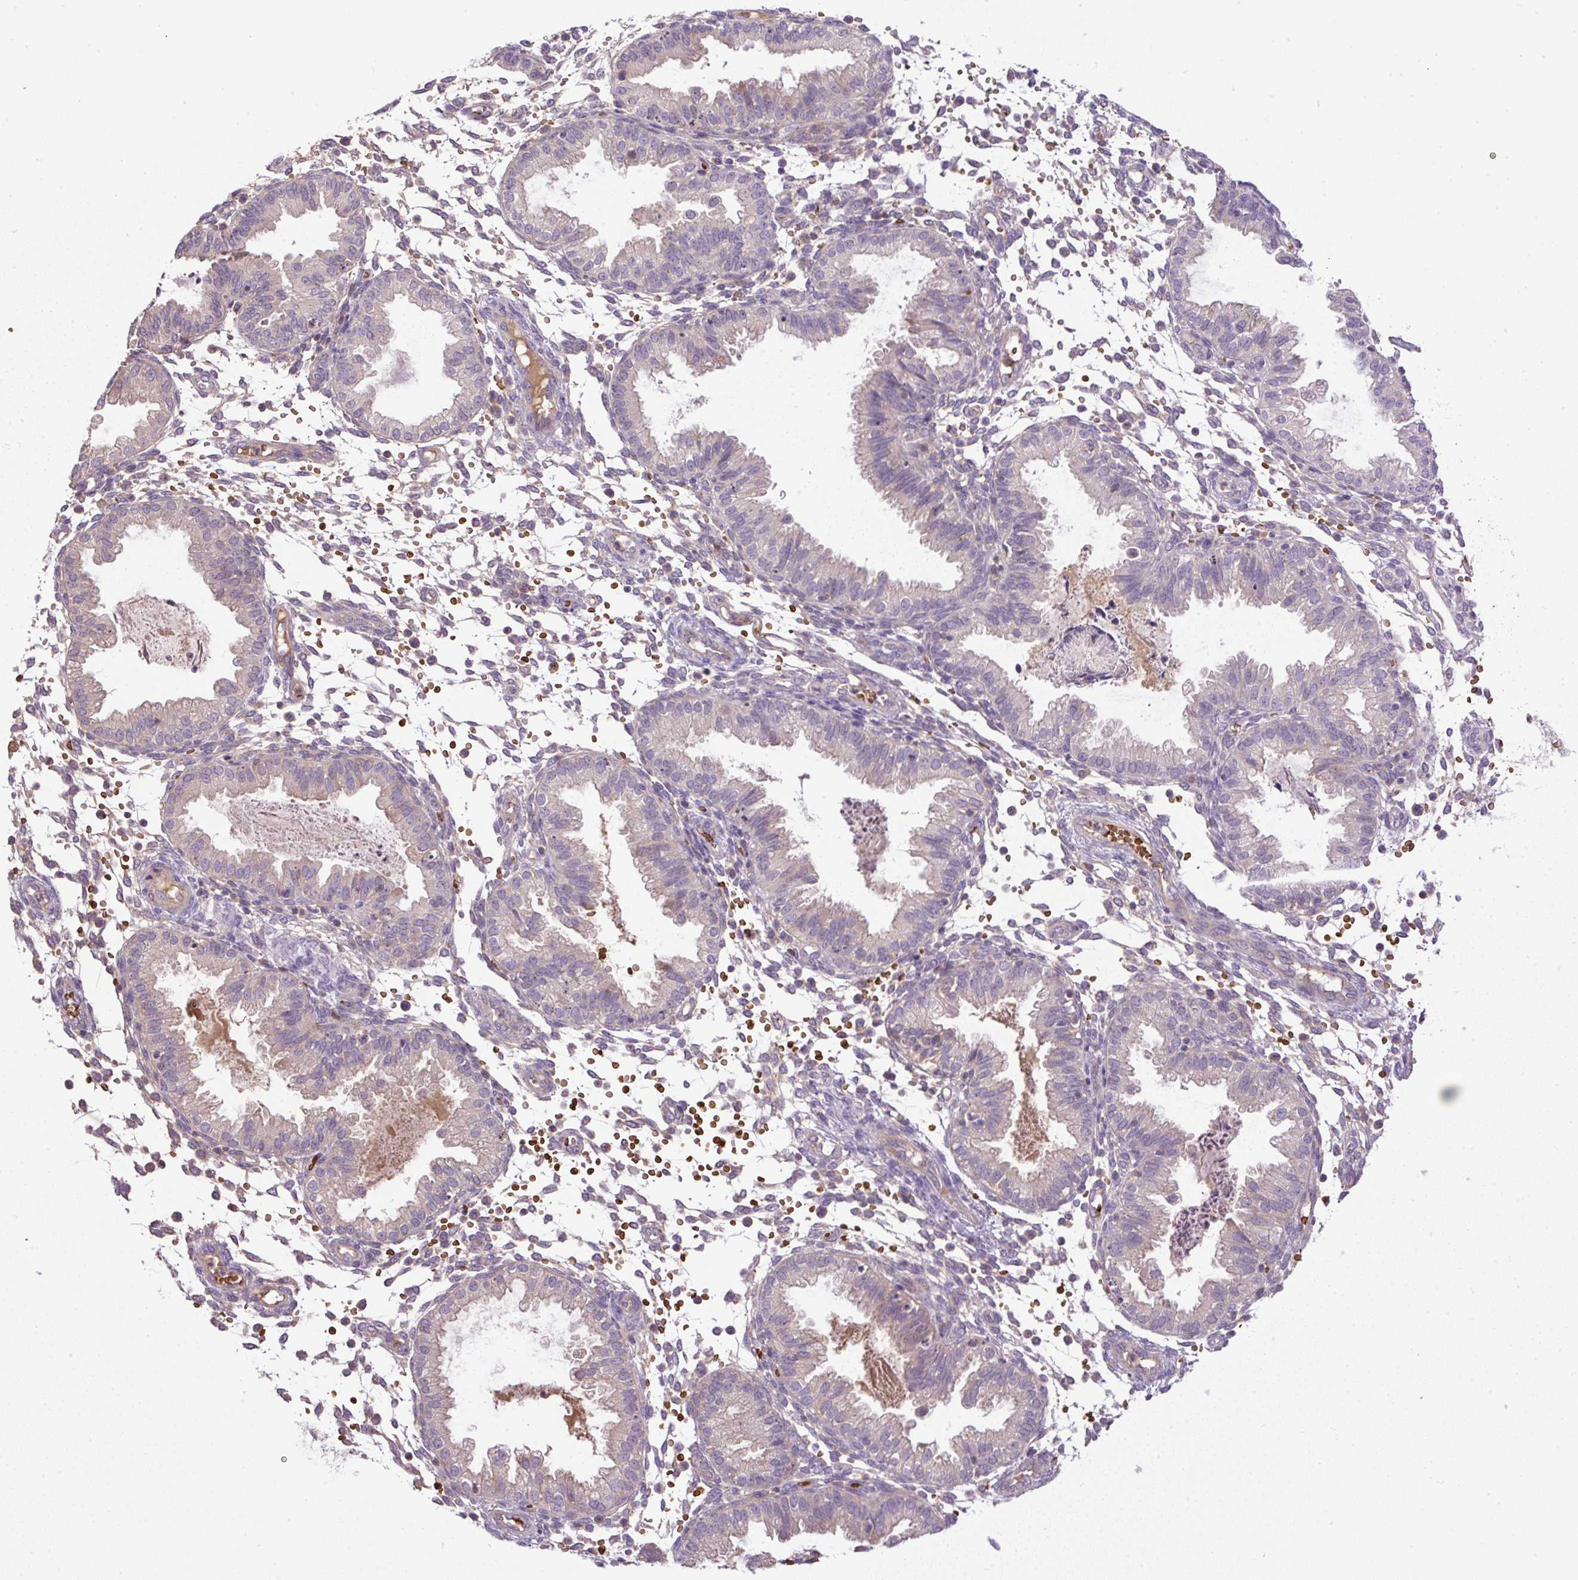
{"staining": {"intensity": "negative", "quantity": "none", "location": "none"}, "tissue": "endometrium", "cell_type": "Cells in endometrial stroma", "image_type": "normal", "snomed": [{"axis": "morphology", "description": "Normal tissue, NOS"}, {"axis": "topography", "description": "Endometrium"}], "caption": "Immunohistochemistry of normal human endometrium displays no positivity in cells in endometrial stroma.", "gene": "CXCL13", "patient": {"sex": "female", "age": 33}}